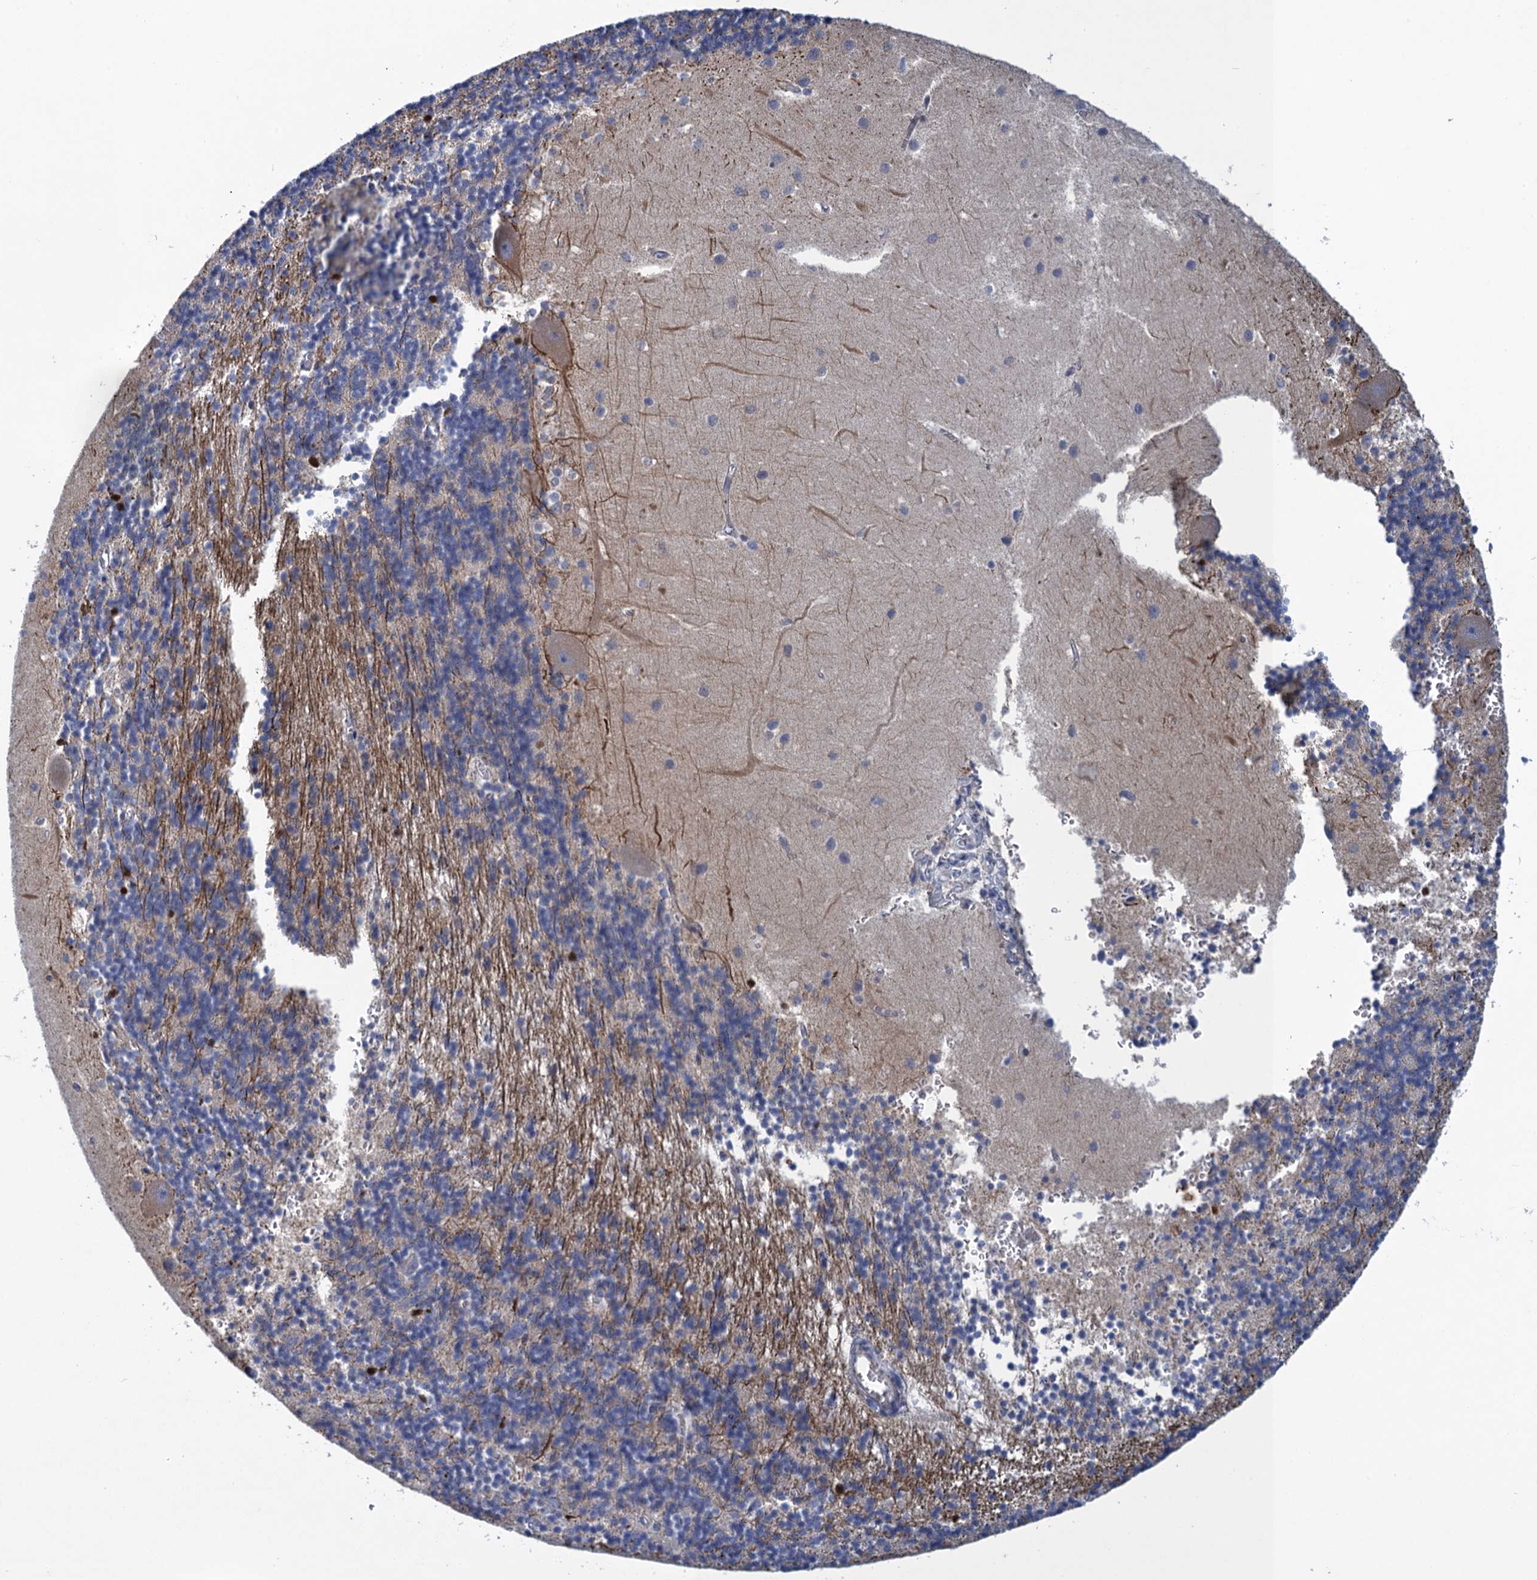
{"staining": {"intensity": "negative", "quantity": "none", "location": "none"}, "tissue": "cerebellum", "cell_type": "Cells in granular layer", "image_type": "normal", "snomed": [{"axis": "morphology", "description": "Normal tissue, NOS"}, {"axis": "topography", "description": "Cerebellum"}], "caption": "A high-resolution histopathology image shows IHC staining of normal cerebellum, which shows no significant expression in cells in granular layer.", "gene": "SCEL", "patient": {"sex": "male", "age": 54}}